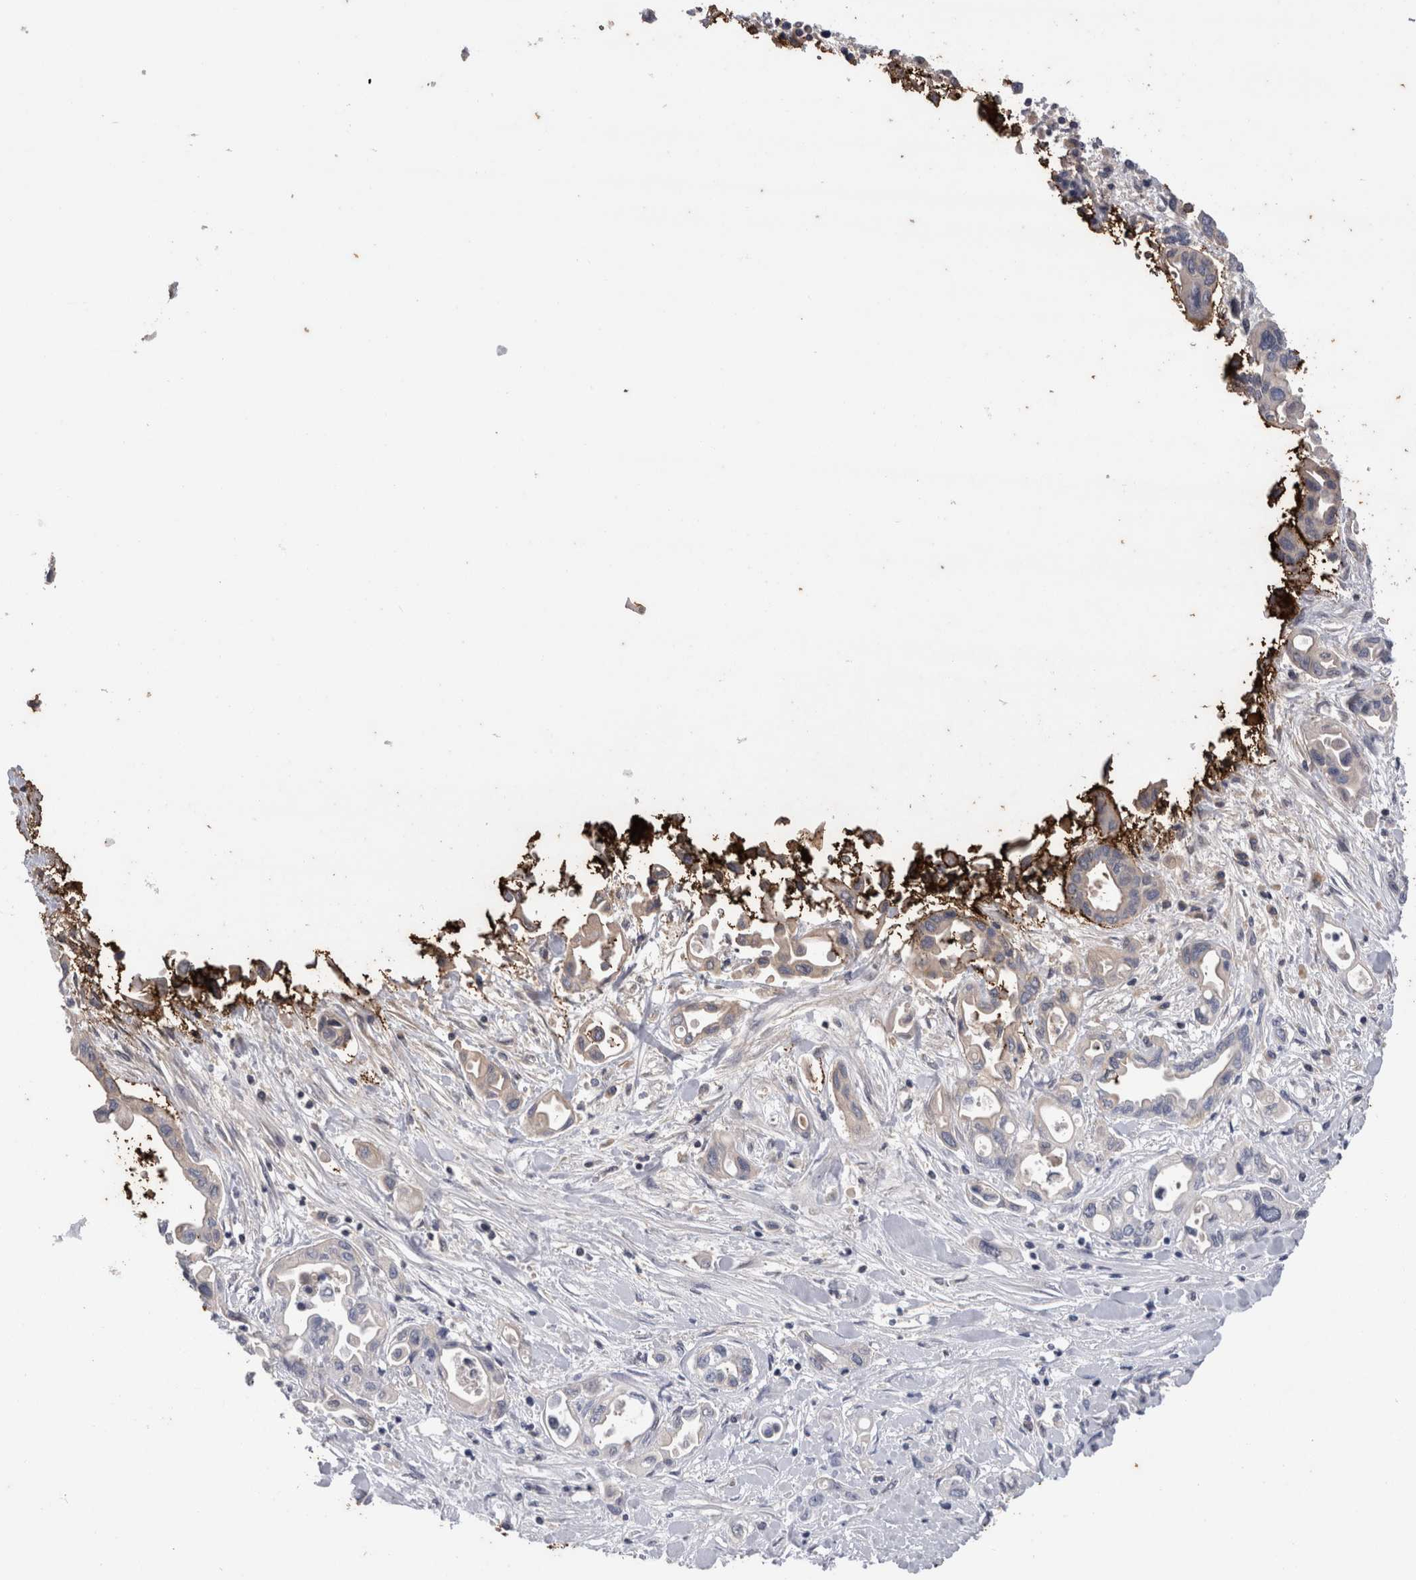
{"staining": {"intensity": "negative", "quantity": "none", "location": "none"}, "tissue": "pancreatic cancer", "cell_type": "Tumor cells", "image_type": "cancer", "snomed": [{"axis": "morphology", "description": "Adenocarcinoma, NOS"}, {"axis": "topography", "description": "Pancreas"}], "caption": "Tumor cells show no significant protein staining in pancreatic cancer (adenocarcinoma).", "gene": "REG1A", "patient": {"sex": "female", "age": 57}}